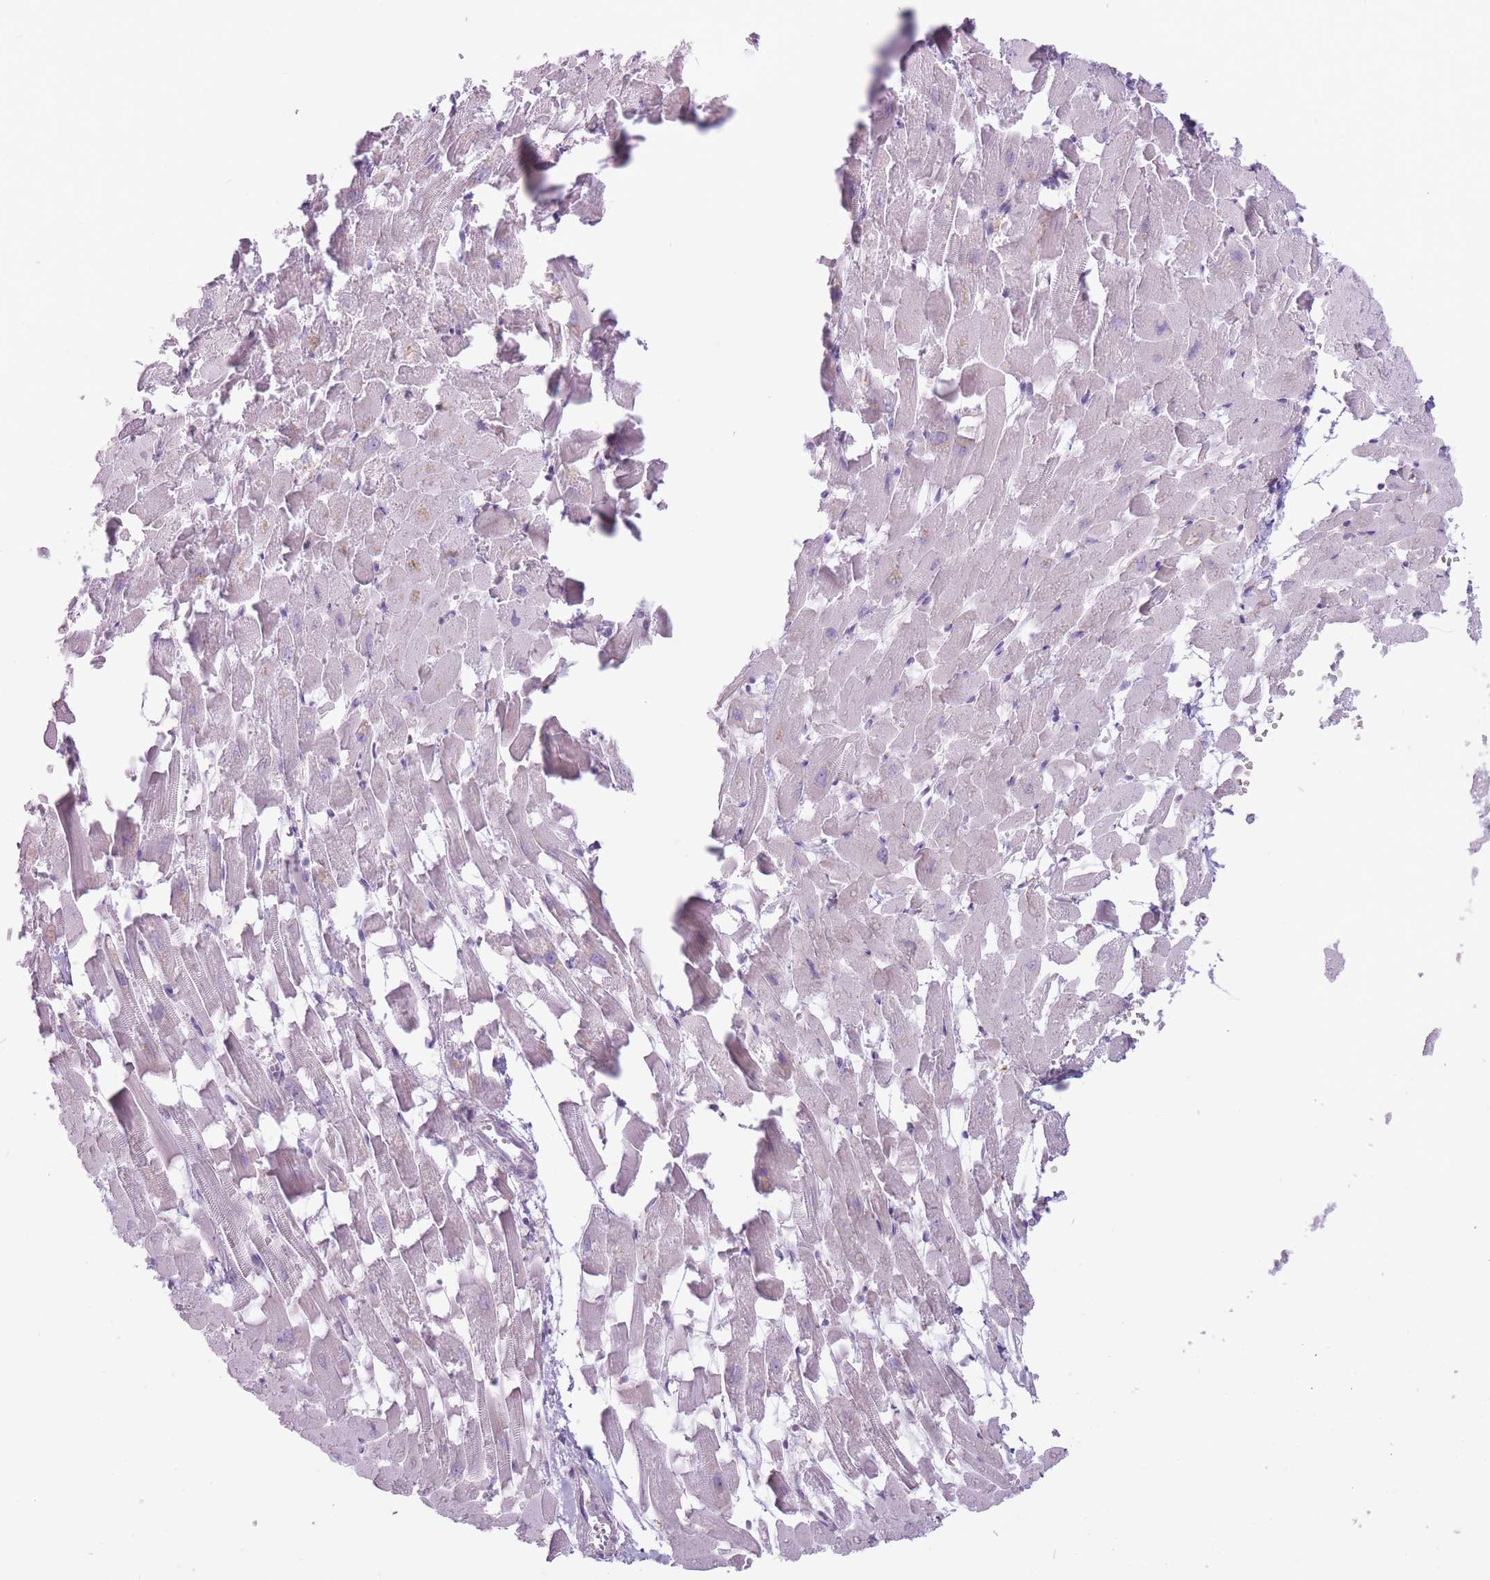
{"staining": {"intensity": "negative", "quantity": "none", "location": "none"}, "tissue": "heart muscle", "cell_type": "Cardiomyocytes", "image_type": "normal", "snomed": [{"axis": "morphology", "description": "Normal tissue, NOS"}, {"axis": "topography", "description": "Heart"}], "caption": "A high-resolution histopathology image shows immunohistochemistry (IHC) staining of benign heart muscle, which exhibits no significant expression in cardiomyocytes.", "gene": "RPL18", "patient": {"sex": "female", "age": 64}}